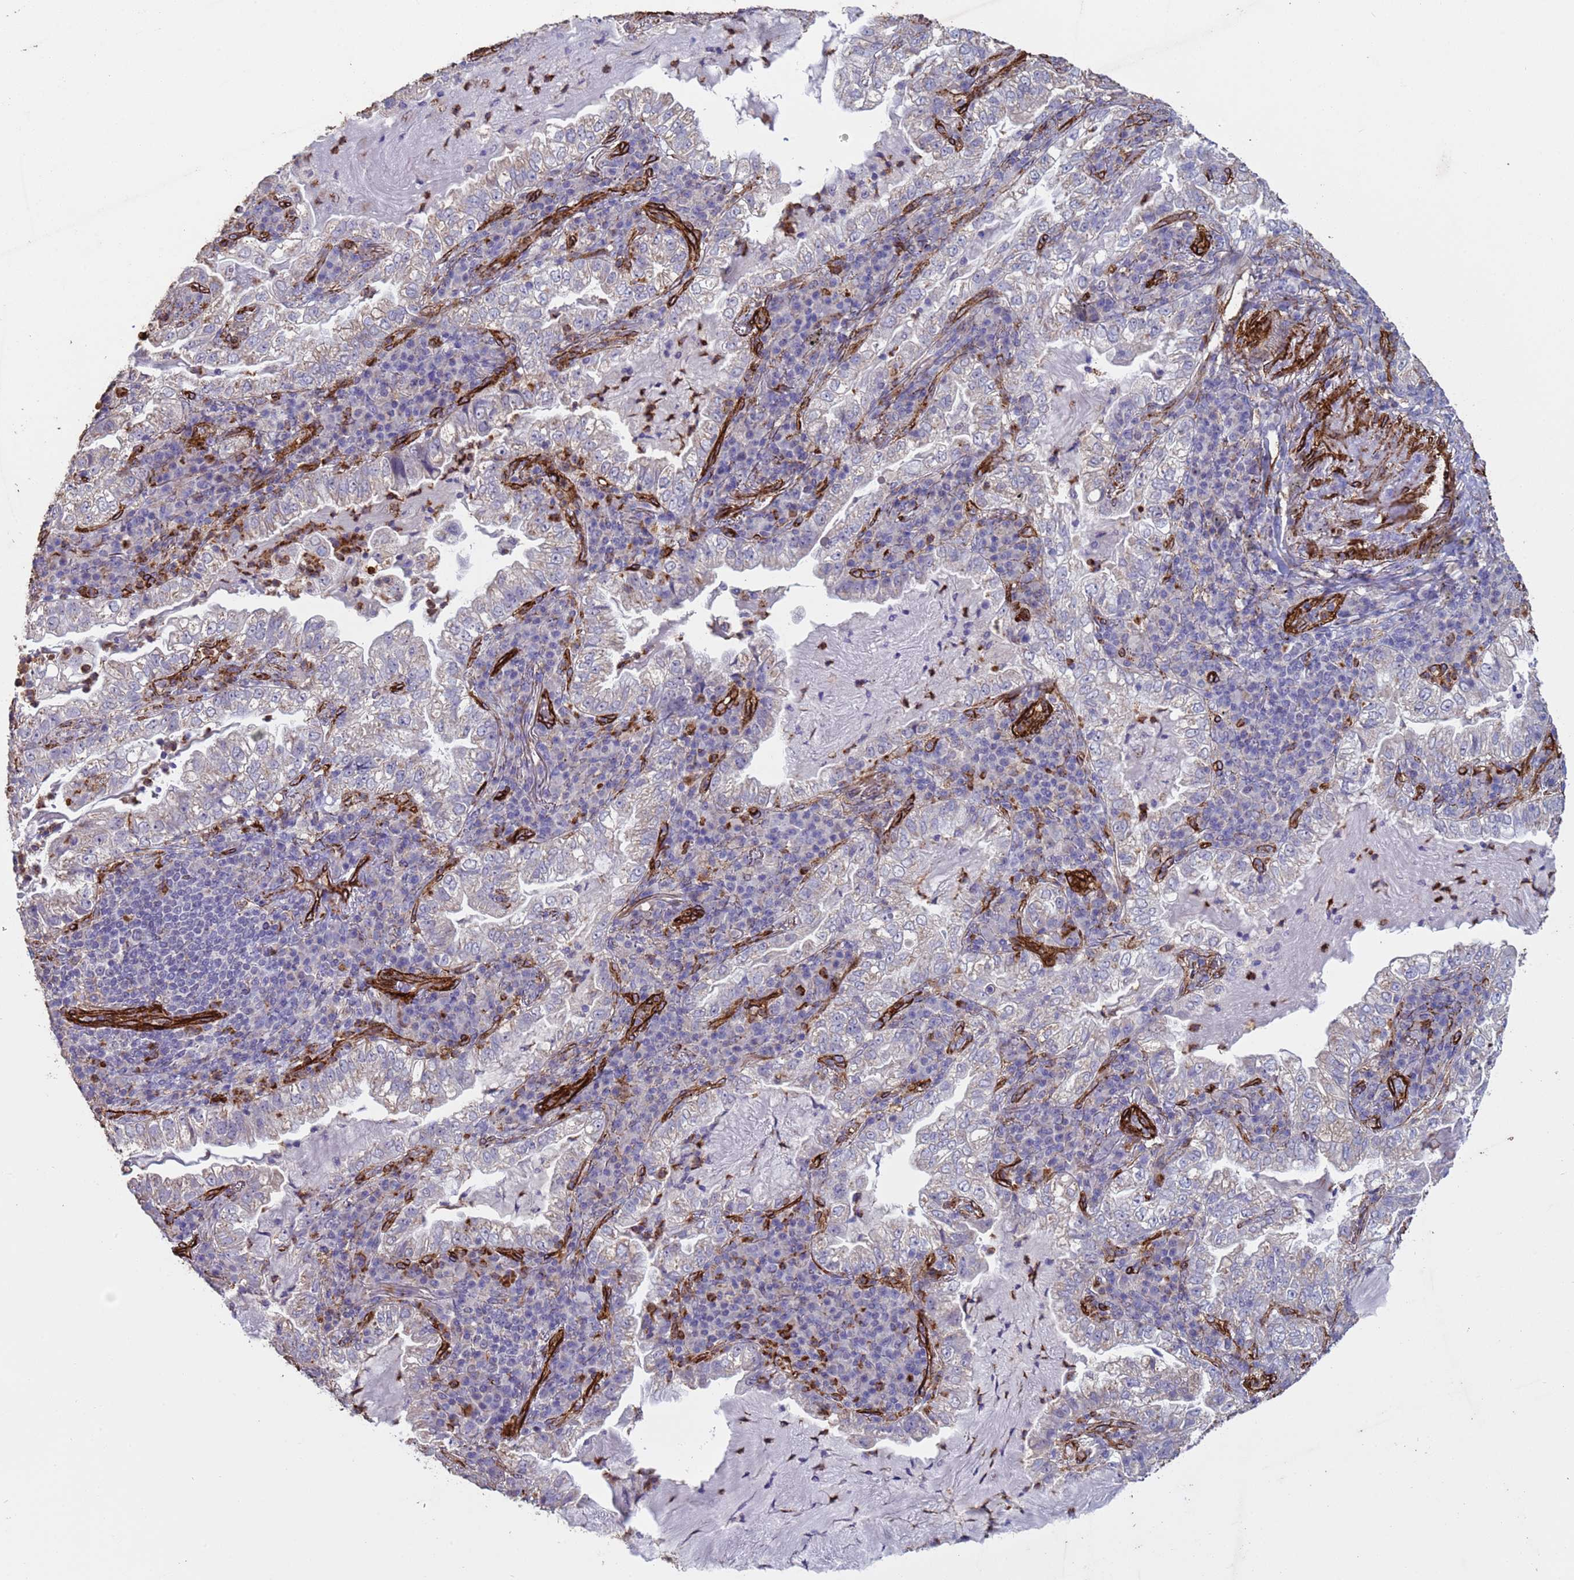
{"staining": {"intensity": "negative", "quantity": "none", "location": "none"}, "tissue": "lung cancer", "cell_type": "Tumor cells", "image_type": "cancer", "snomed": [{"axis": "morphology", "description": "Adenocarcinoma, NOS"}, {"axis": "topography", "description": "Lung"}], "caption": "An immunohistochemistry photomicrograph of adenocarcinoma (lung) is shown. There is no staining in tumor cells of adenocarcinoma (lung).", "gene": "GASK1A", "patient": {"sex": "female", "age": 73}}